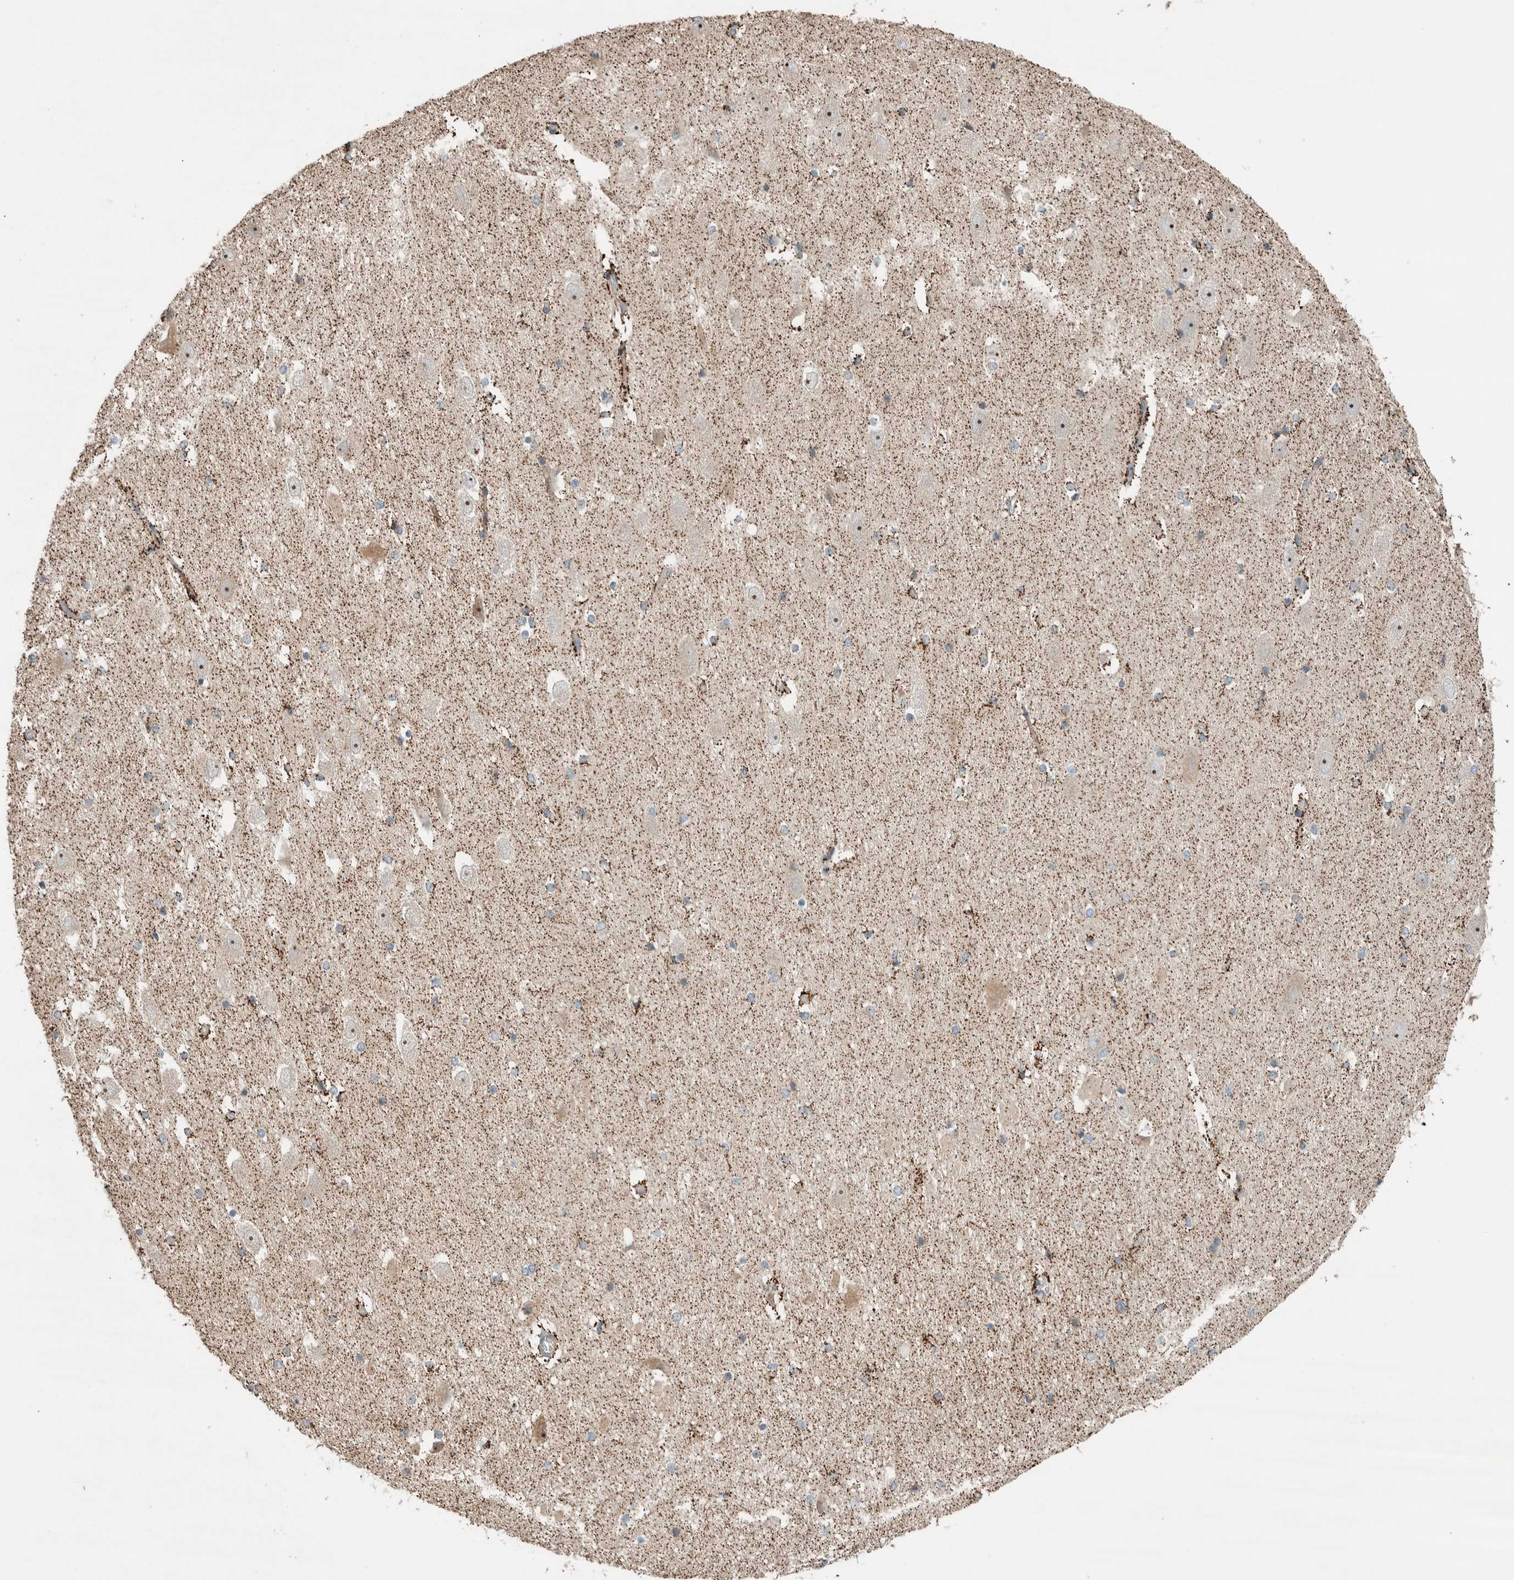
{"staining": {"intensity": "strong", "quantity": "<25%", "location": "cytoplasmic/membranous"}, "tissue": "hippocampus", "cell_type": "Glial cells", "image_type": "normal", "snomed": [{"axis": "morphology", "description": "Normal tissue, NOS"}, {"axis": "topography", "description": "Hippocampus"}], "caption": "Protein staining by immunohistochemistry displays strong cytoplasmic/membranous staining in about <25% of glial cells in unremarkable hippocampus. (DAB (3,3'-diaminobenzidine) IHC with brightfield microscopy, high magnification).", "gene": "SLFN12L", "patient": {"sex": "female", "age": 19}}